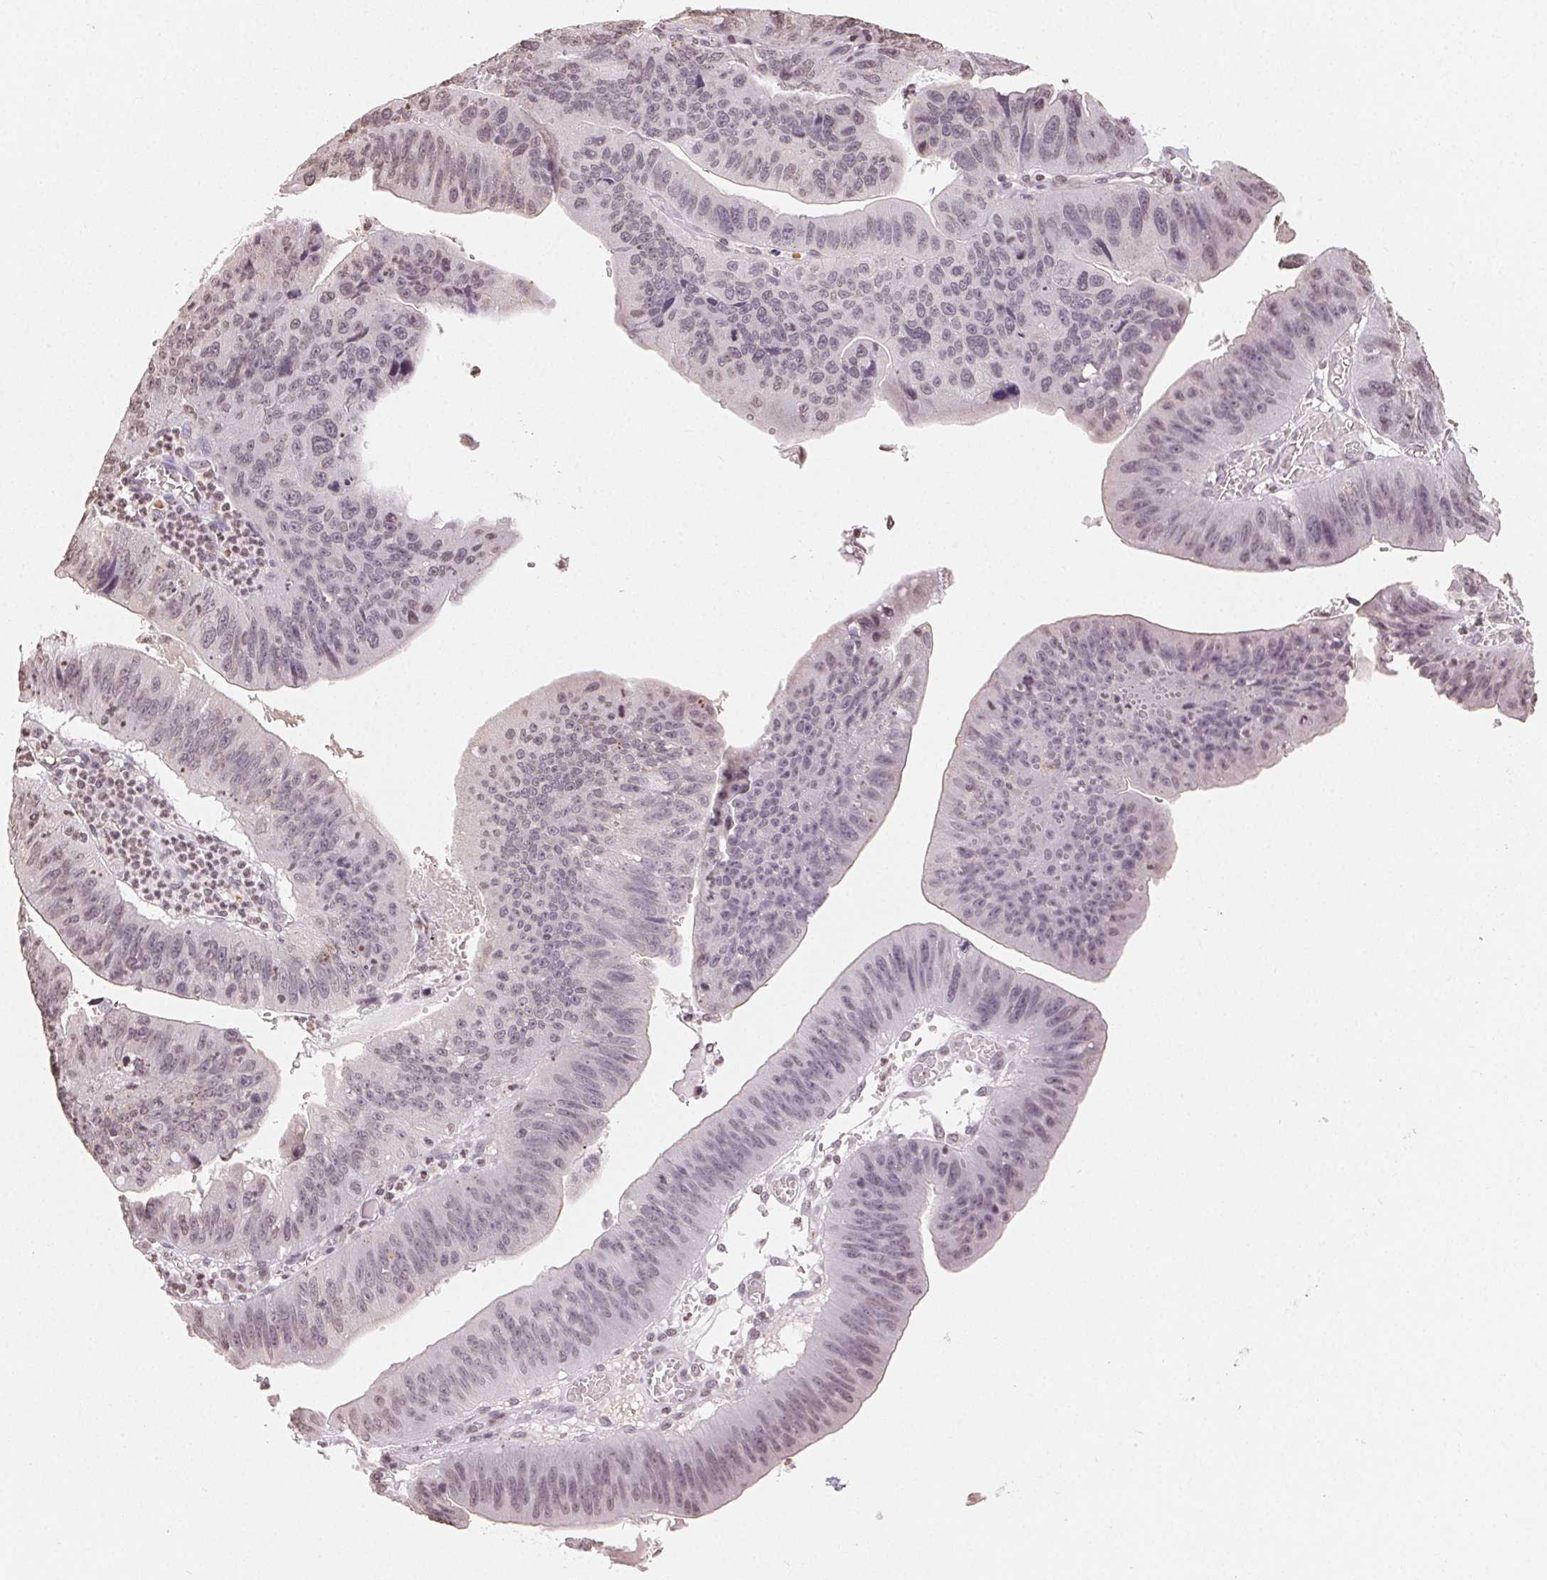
{"staining": {"intensity": "weak", "quantity": "25%-75%", "location": "nuclear"}, "tissue": "stomach cancer", "cell_type": "Tumor cells", "image_type": "cancer", "snomed": [{"axis": "morphology", "description": "Adenocarcinoma, NOS"}, {"axis": "topography", "description": "Stomach"}], "caption": "This image reveals immunohistochemistry (IHC) staining of human stomach cancer, with low weak nuclear expression in approximately 25%-75% of tumor cells.", "gene": "TBP", "patient": {"sex": "male", "age": 59}}